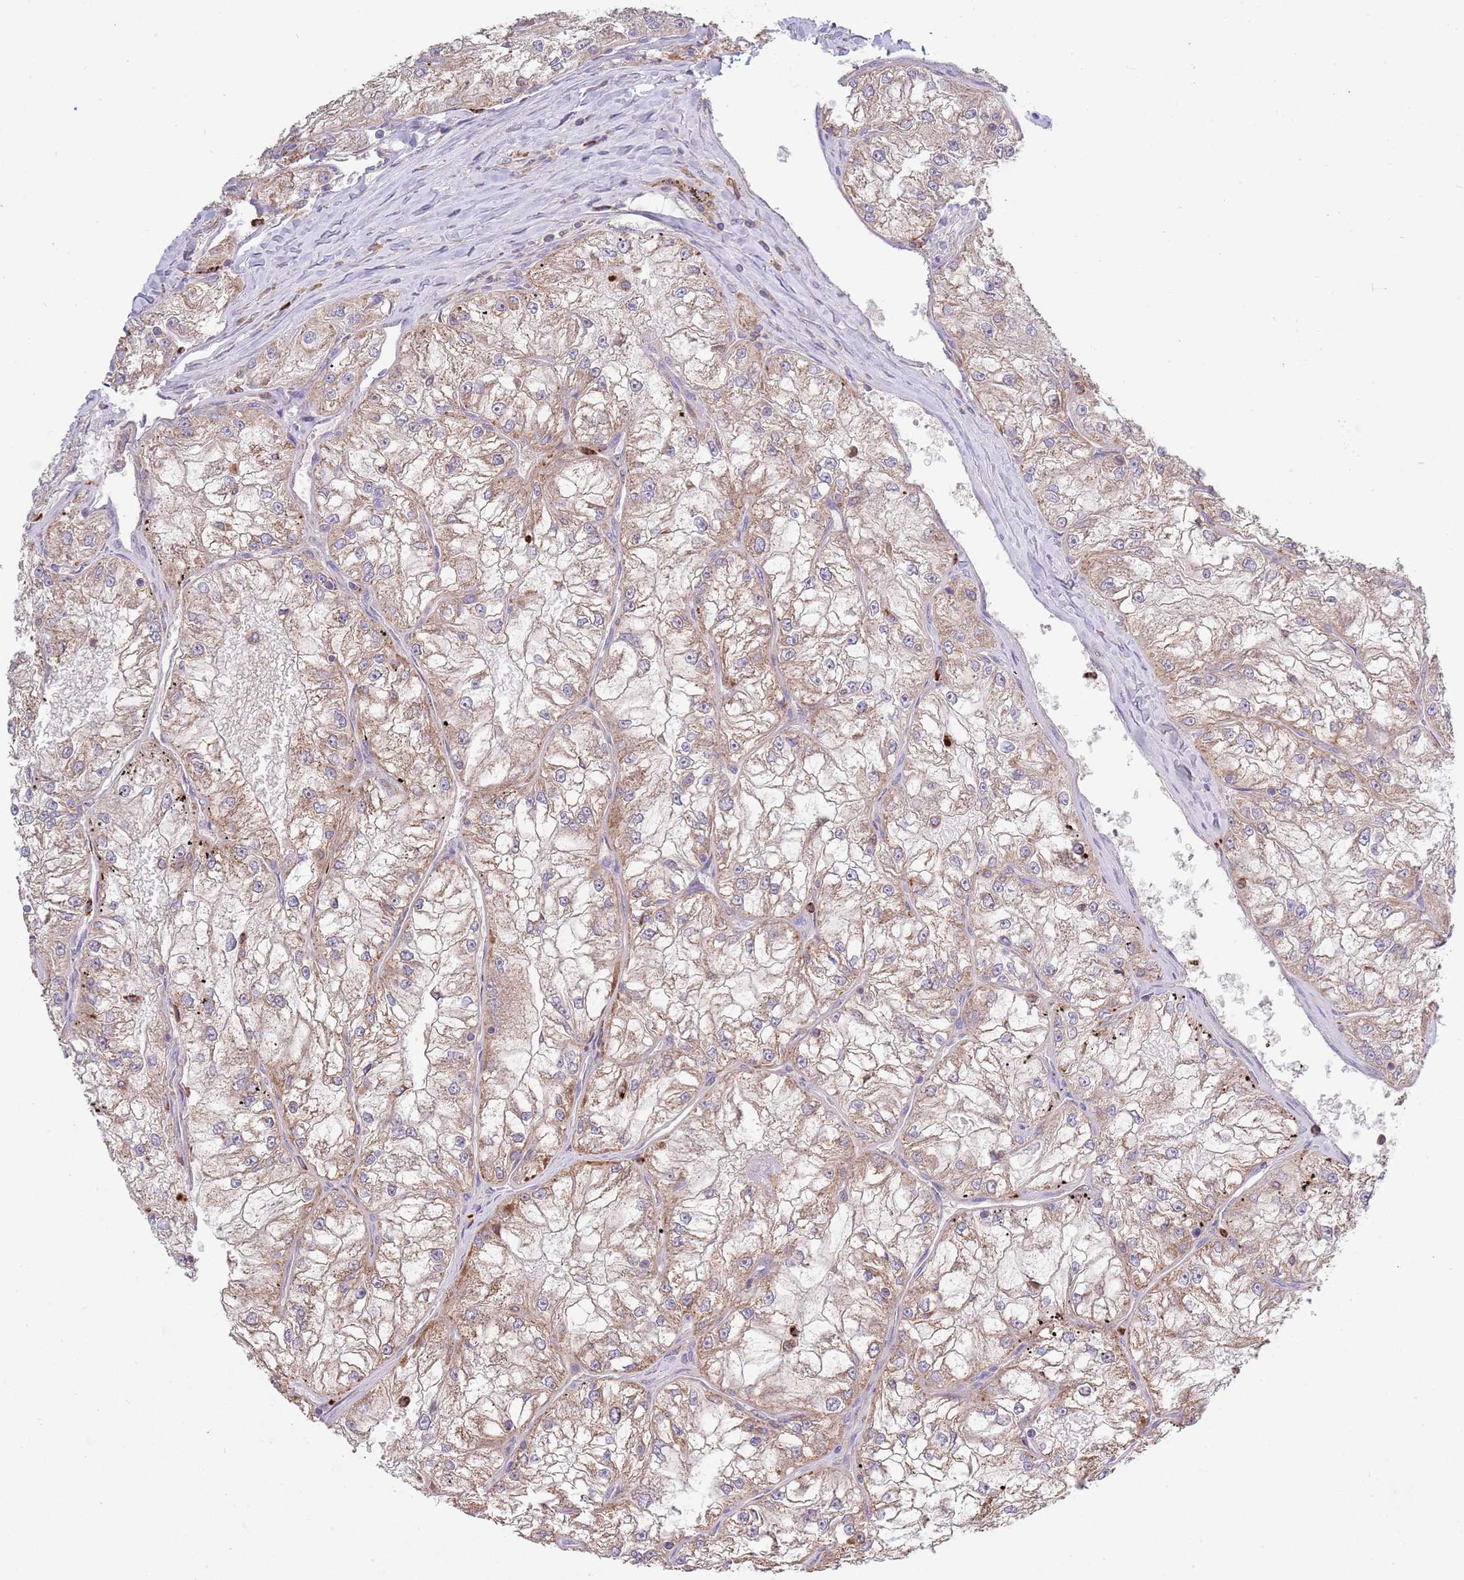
{"staining": {"intensity": "weak", "quantity": ">75%", "location": "cytoplasmic/membranous"}, "tissue": "renal cancer", "cell_type": "Tumor cells", "image_type": "cancer", "snomed": [{"axis": "morphology", "description": "Adenocarcinoma, NOS"}, {"axis": "topography", "description": "Kidney"}], "caption": "IHC image of human renal adenocarcinoma stained for a protein (brown), which reveals low levels of weak cytoplasmic/membranous expression in about >75% of tumor cells.", "gene": "DDT", "patient": {"sex": "female", "age": 72}}